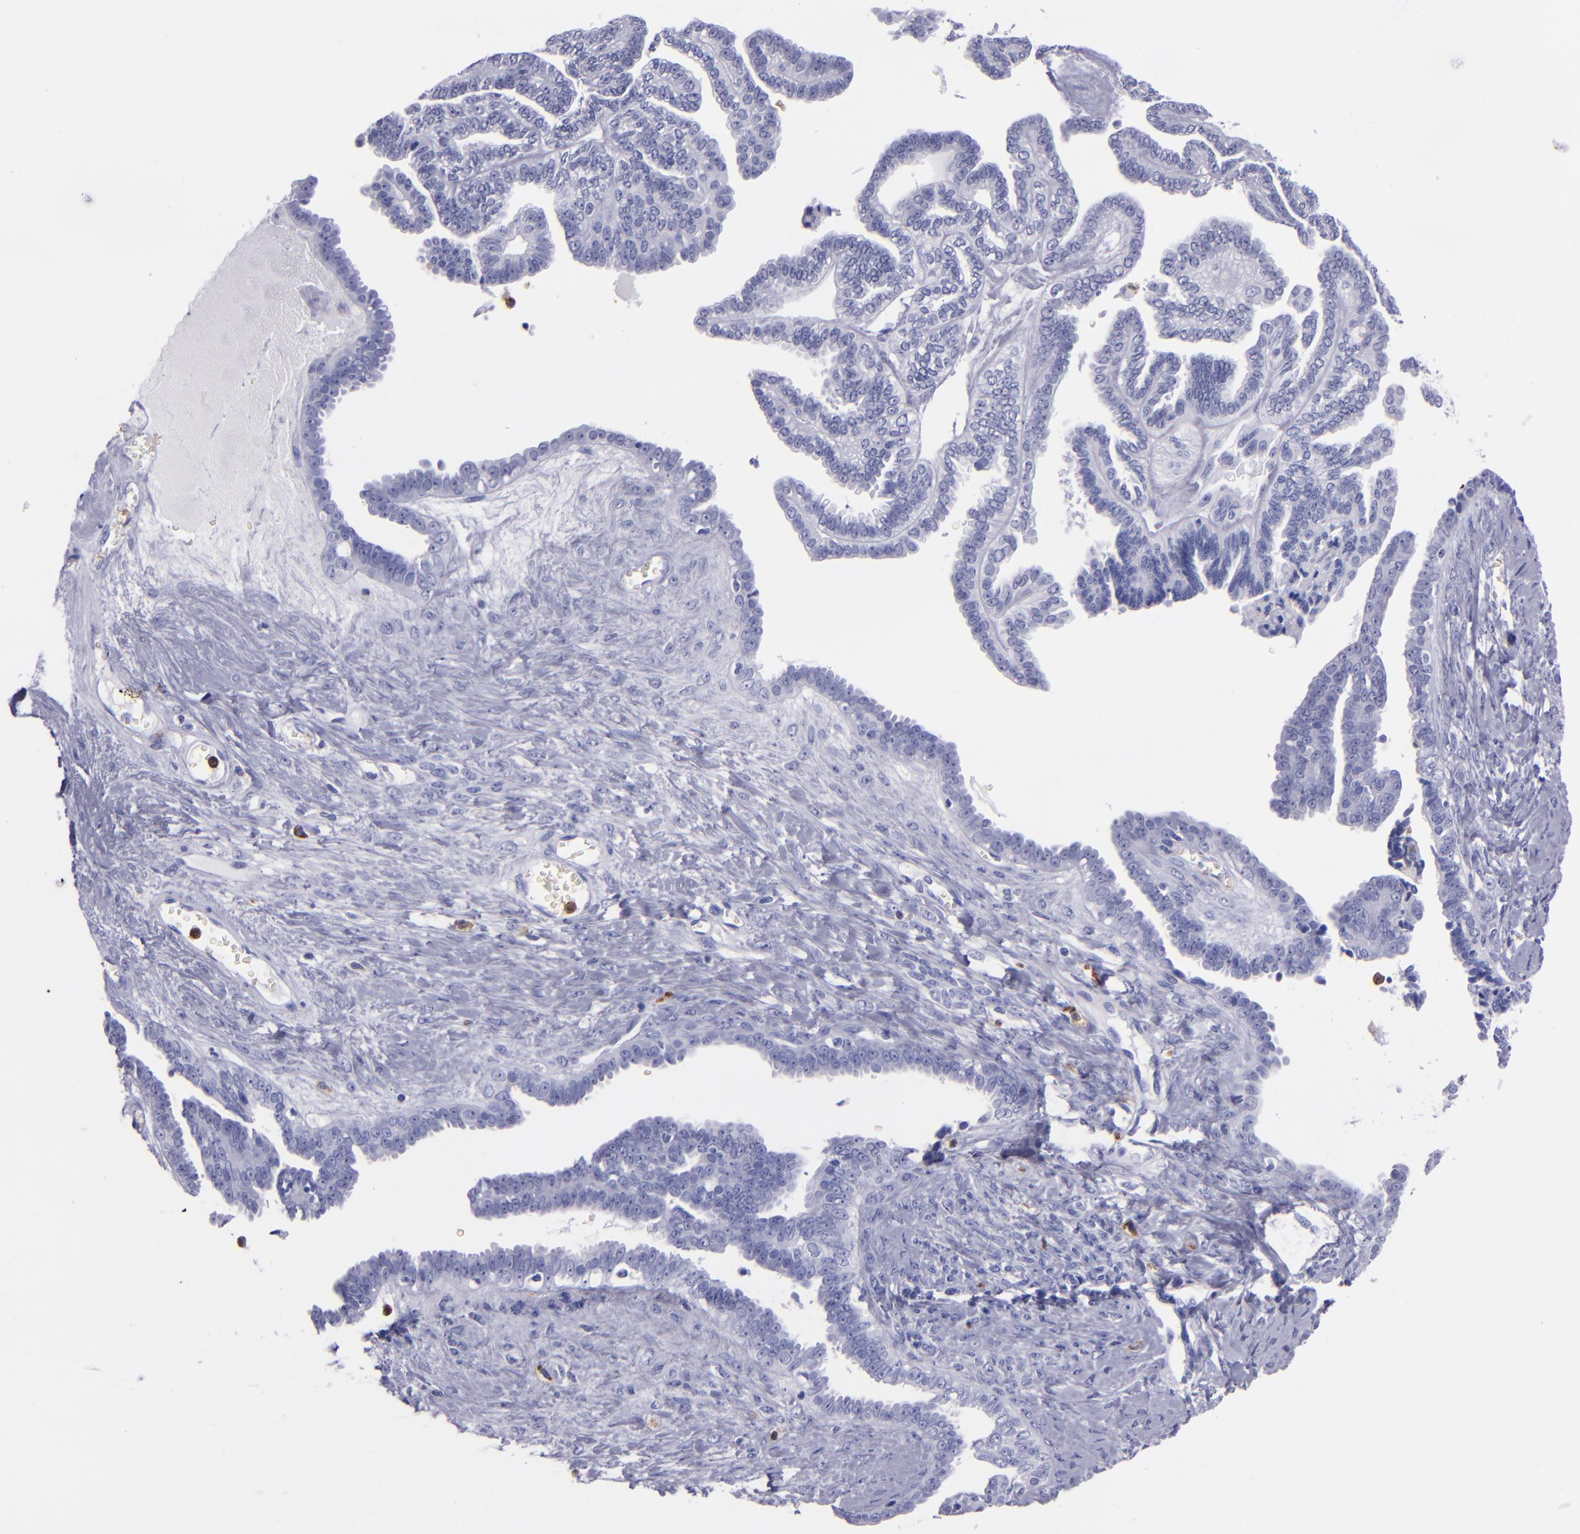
{"staining": {"intensity": "negative", "quantity": "none", "location": "none"}, "tissue": "ovarian cancer", "cell_type": "Tumor cells", "image_type": "cancer", "snomed": [{"axis": "morphology", "description": "Cystadenocarcinoma, serous, NOS"}, {"axis": "topography", "description": "Ovary"}], "caption": "The immunohistochemistry image has no significant staining in tumor cells of ovarian cancer (serous cystadenocarcinoma) tissue. (DAB (3,3'-diaminobenzidine) immunohistochemistry, high magnification).", "gene": "CR1", "patient": {"sex": "female", "age": 71}}